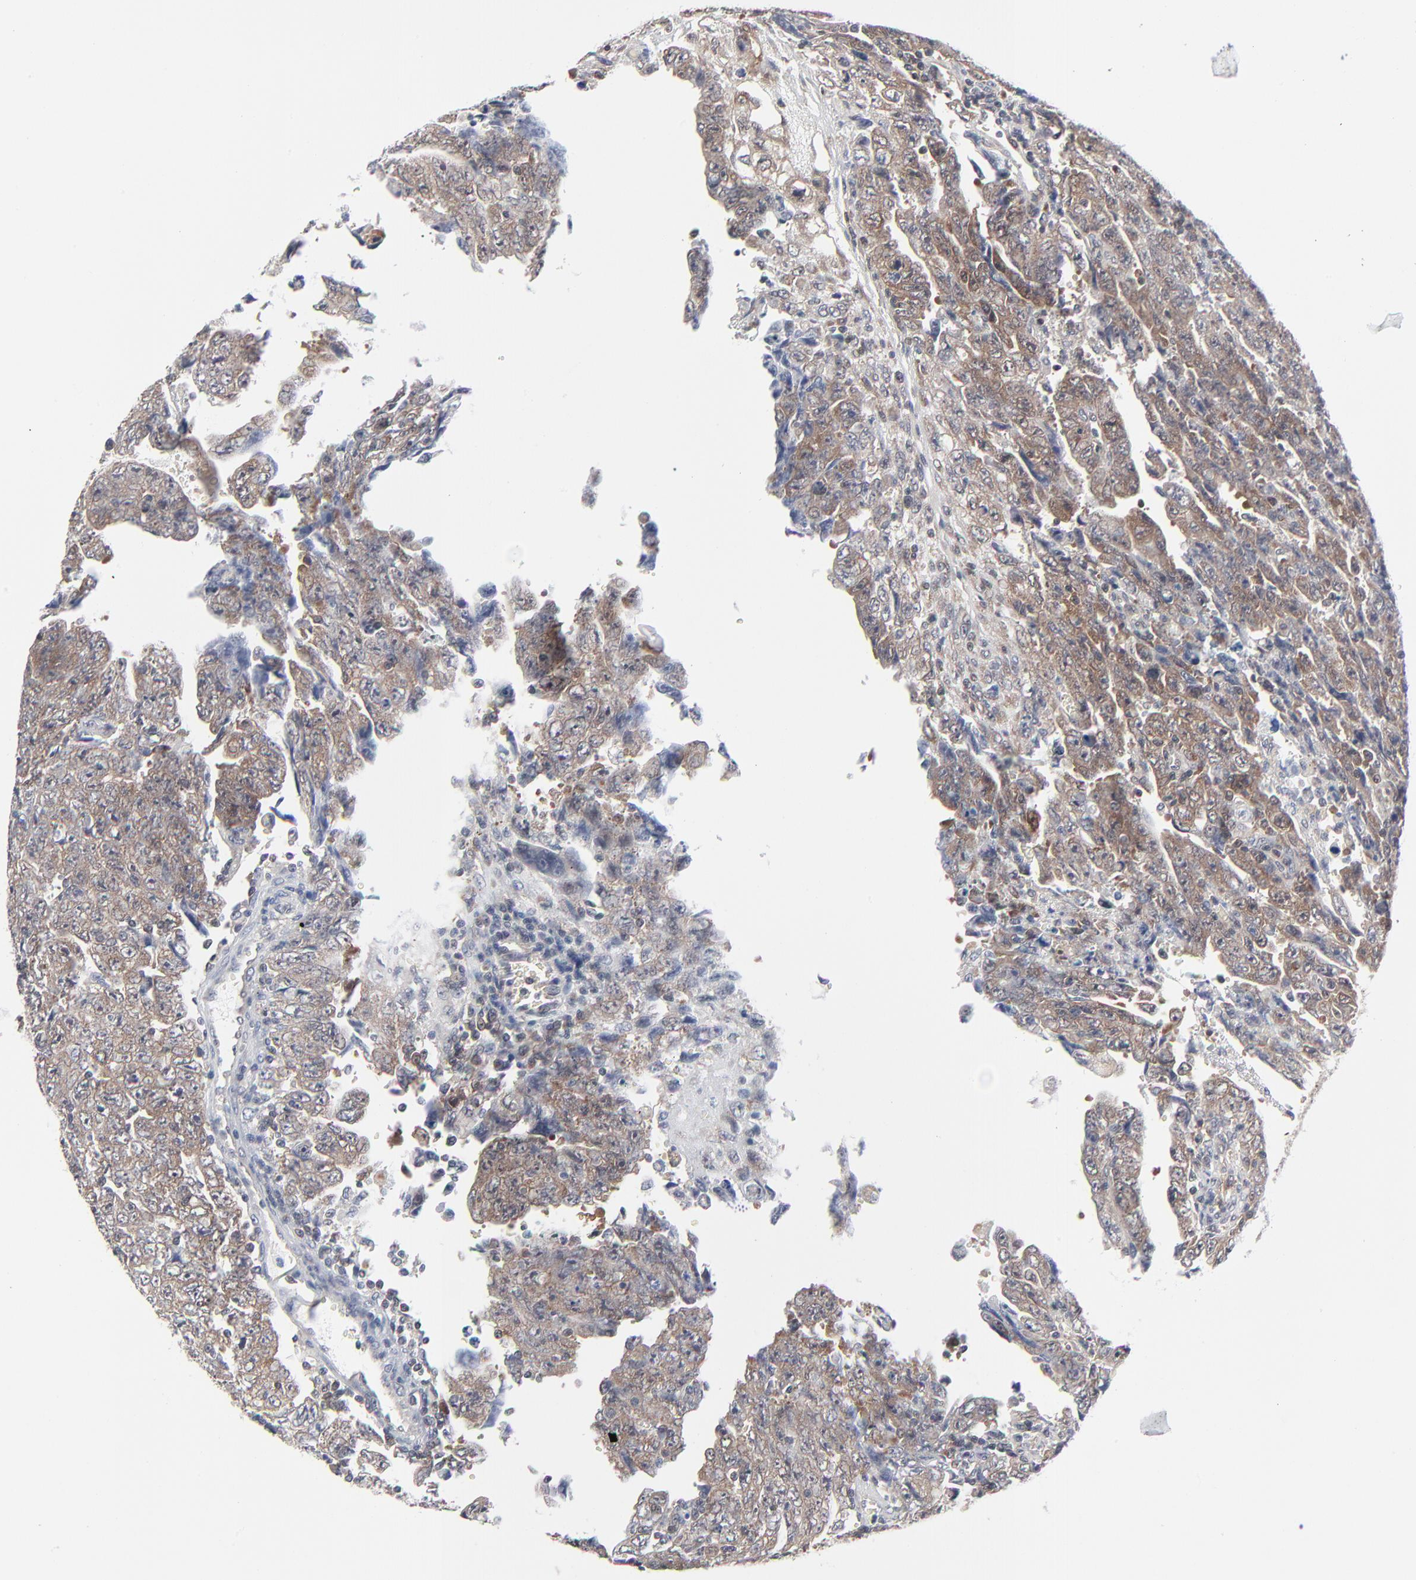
{"staining": {"intensity": "weak", "quantity": ">75%", "location": "cytoplasmic/membranous"}, "tissue": "testis cancer", "cell_type": "Tumor cells", "image_type": "cancer", "snomed": [{"axis": "morphology", "description": "Carcinoma, Embryonal, NOS"}, {"axis": "topography", "description": "Testis"}], "caption": "A photomicrograph of embryonal carcinoma (testis) stained for a protein displays weak cytoplasmic/membranous brown staining in tumor cells.", "gene": "RPS6KB1", "patient": {"sex": "male", "age": 28}}